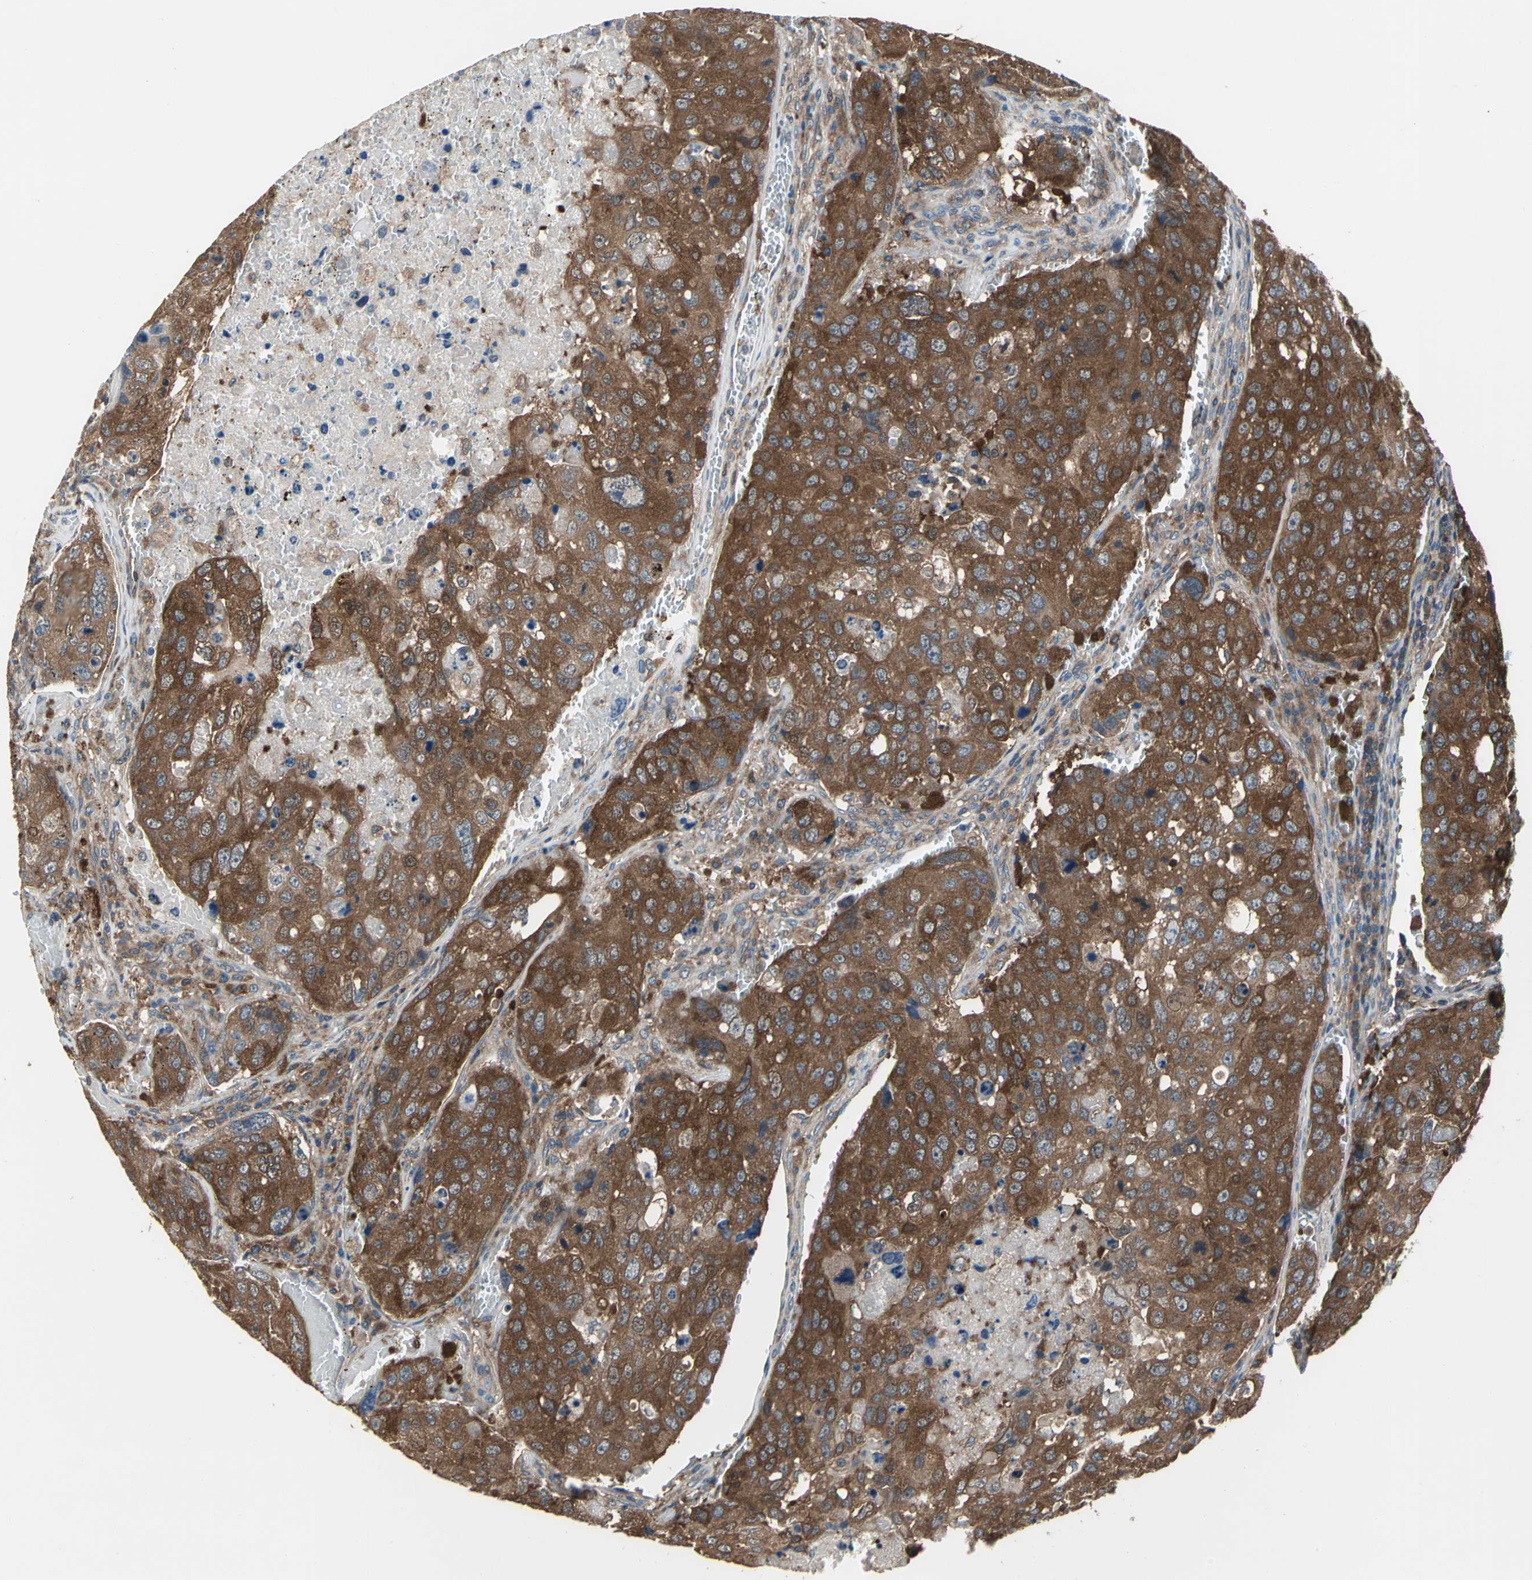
{"staining": {"intensity": "strong", "quantity": ">75%", "location": "cytoplasmic/membranous"}, "tissue": "urothelial cancer", "cell_type": "Tumor cells", "image_type": "cancer", "snomed": [{"axis": "morphology", "description": "Urothelial carcinoma, High grade"}, {"axis": "topography", "description": "Lymph node"}, {"axis": "topography", "description": "Urinary bladder"}], "caption": "Protein analysis of urothelial cancer tissue reveals strong cytoplasmic/membranous expression in approximately >75% of tumor cells. The staining was performed using DAB (3,3'-diaminobenzidine), with brown indicating positive protein expression. Nuclei are stained blue with hematoxylin.", "gene": "CAPN1", "patient": {"sex": "male", "age": 51}}